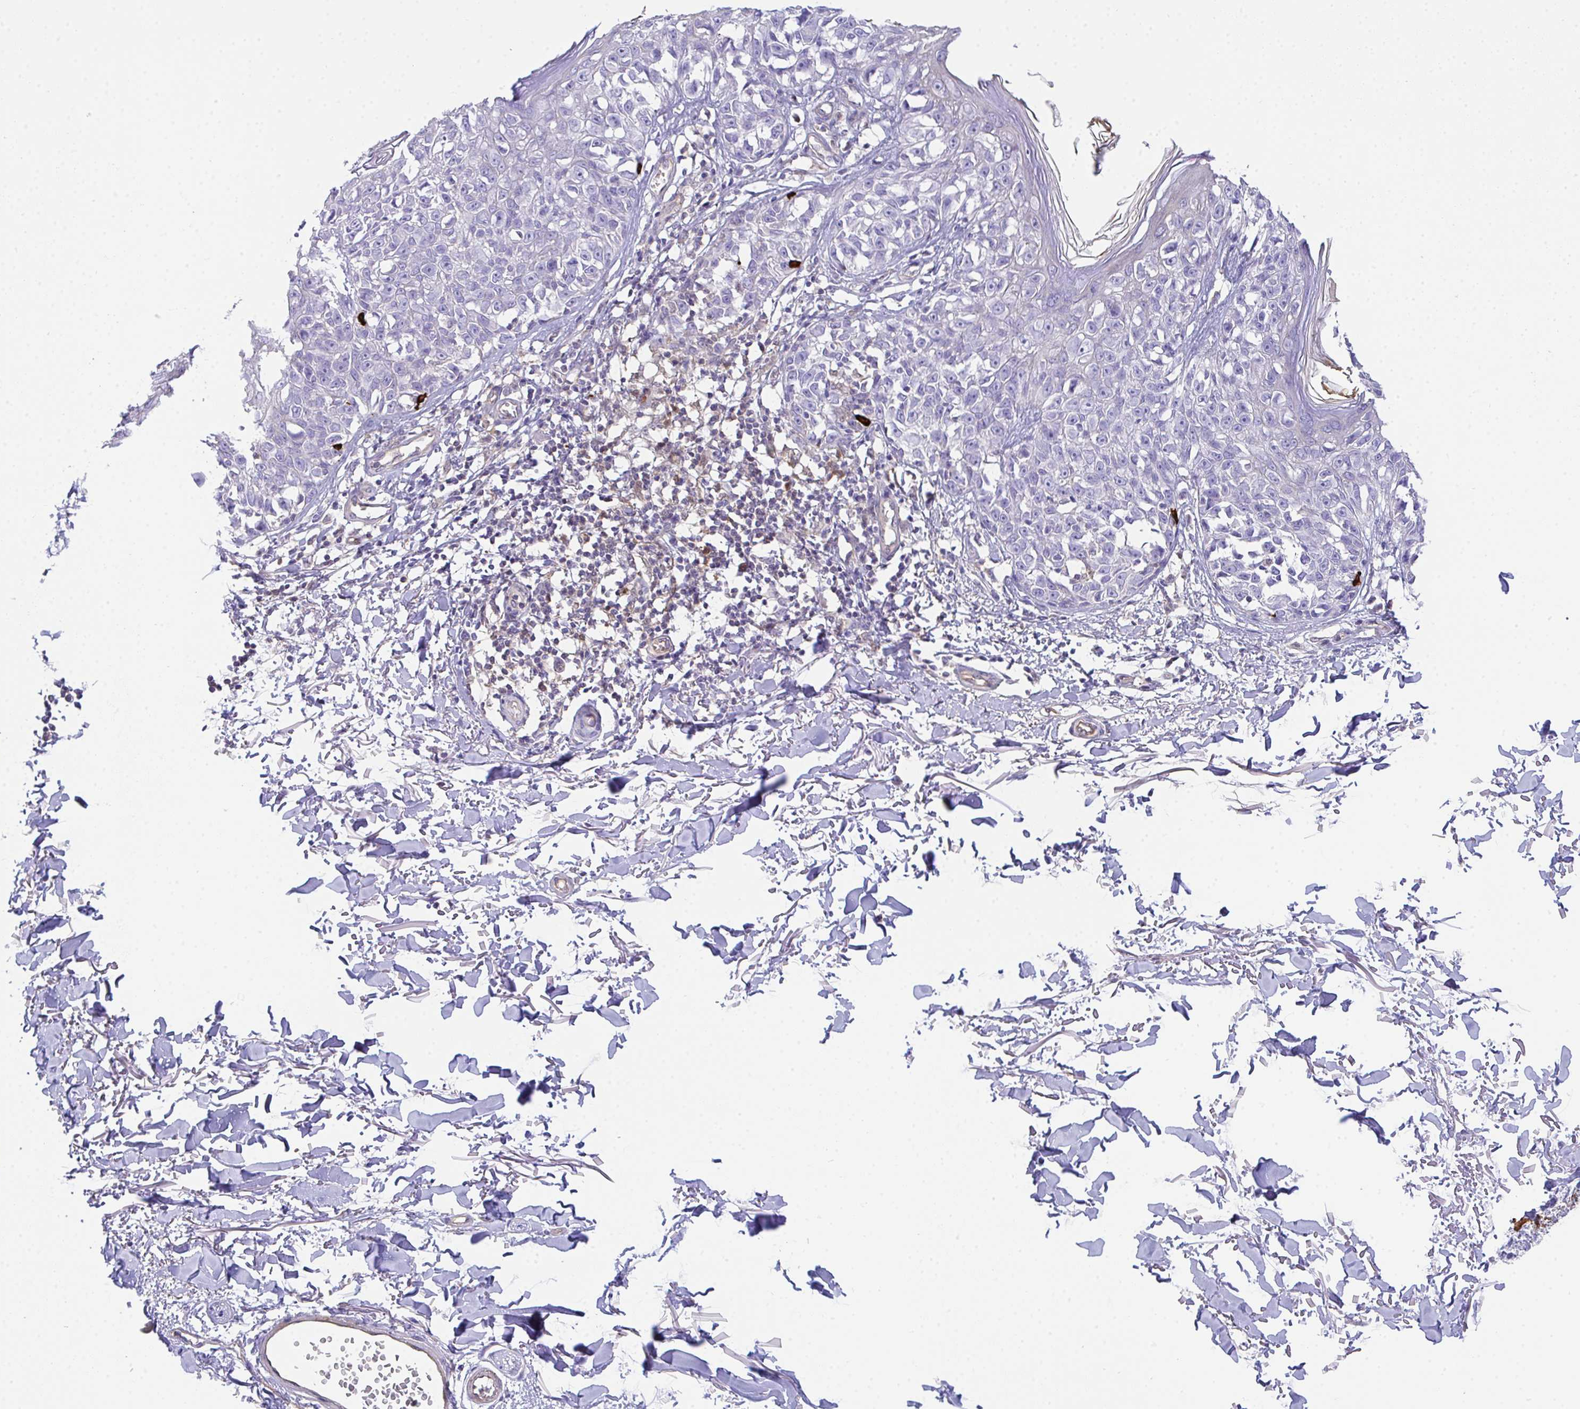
{"staining": {"intensity": "negative", "quantity": "none", "location": "none"}, "tissue": "melanoma", "cell_type": "Tumor cells", "image_type": "cancer", "snomed": [{"axis": "morphology", "description": "Malignant melanoma, NOS"}, {"axis": "topography", "description": "Skin"}], "caption": "Human malignant melanoma stained for a protein using immunohistochemistry (IHC) reveals no expression in tumor cells.", "gene": "TNFAIP8", "patient": {"sex": "male", "age": 73}}